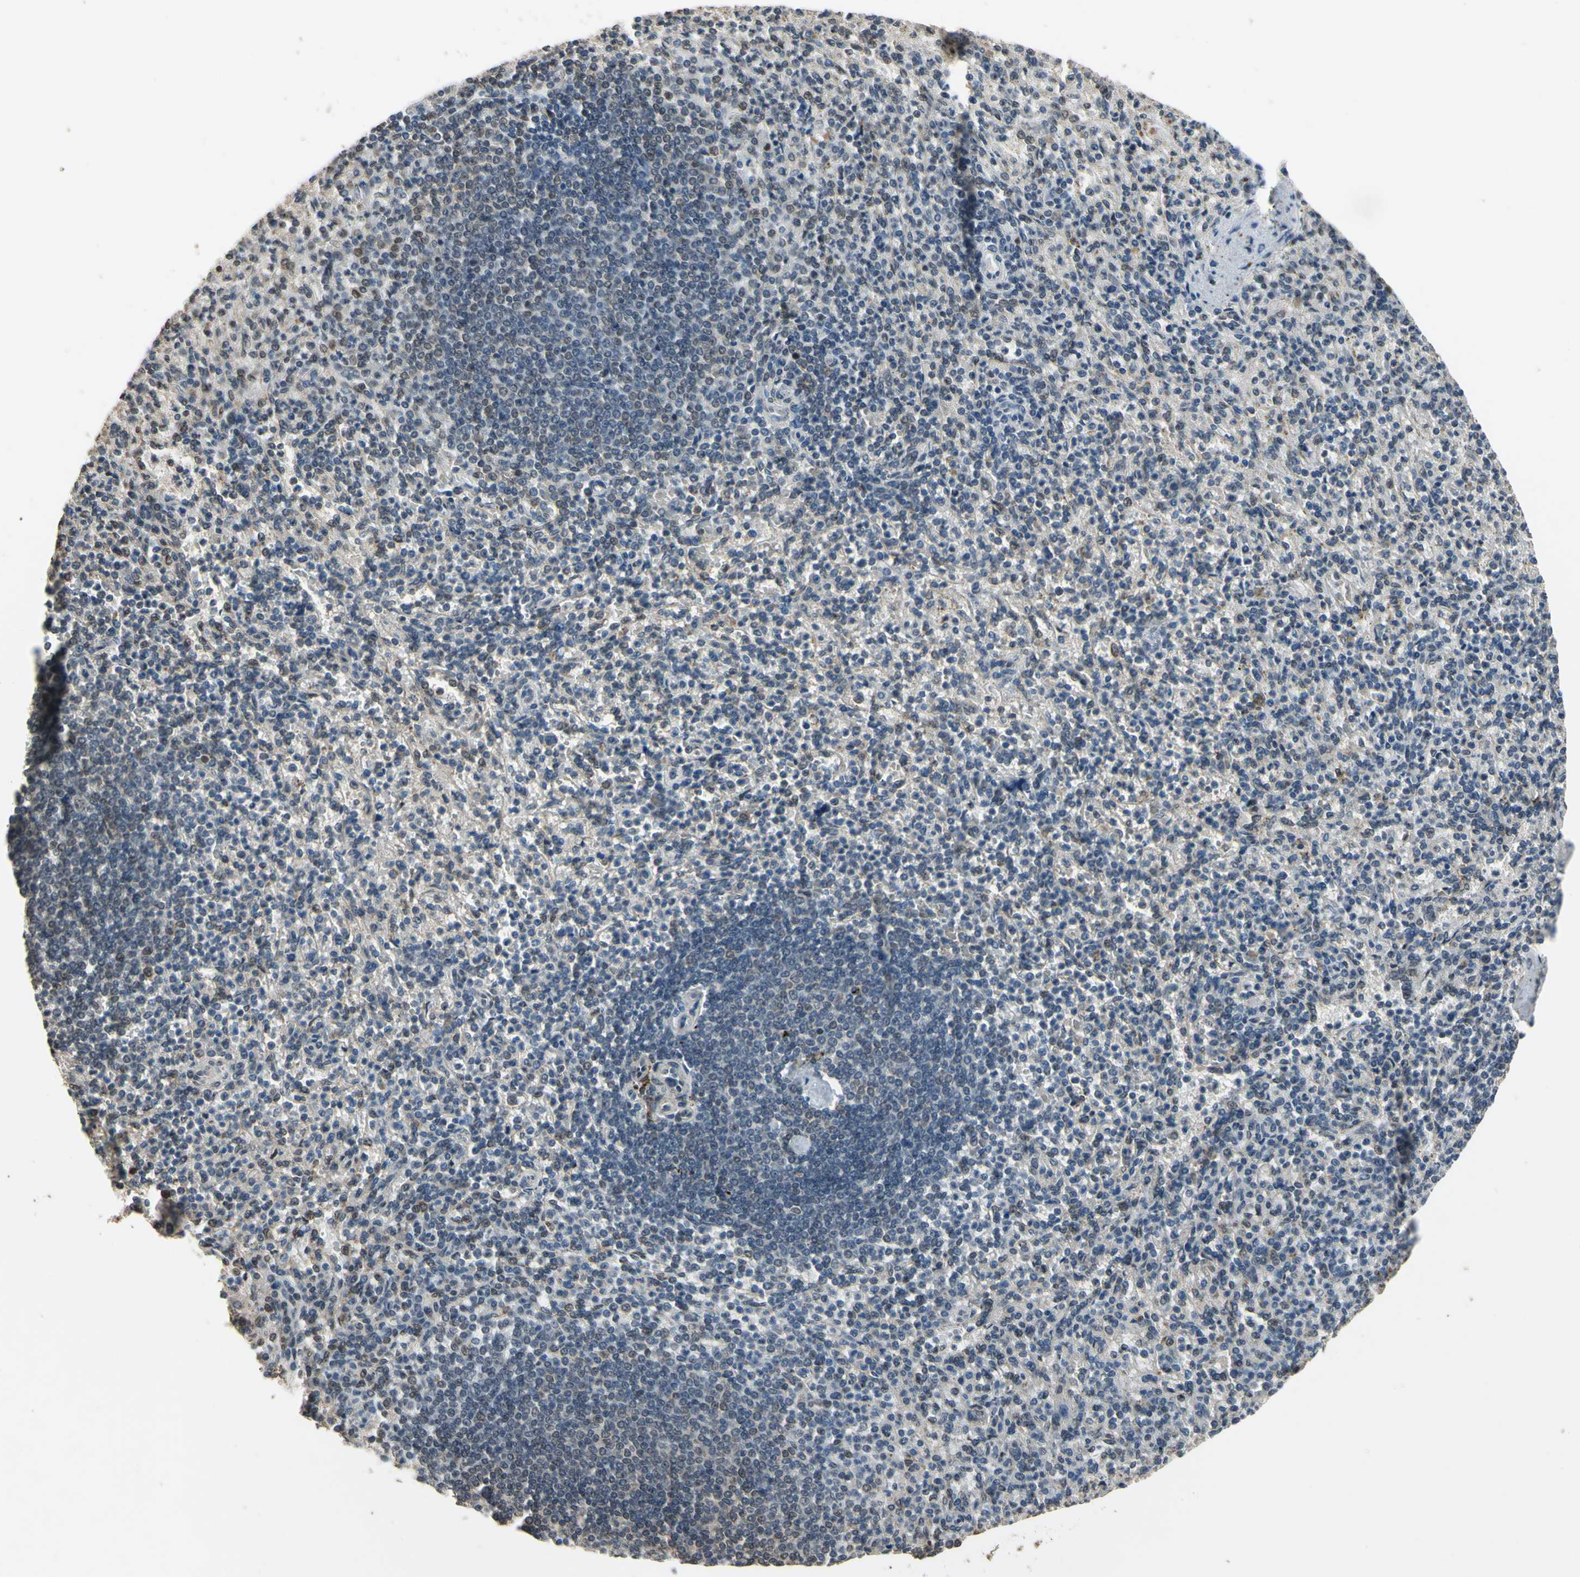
{"staining": {"intensity": "weak", "quantity": "<25%", "location": "nuclear"}, "tissue": "spleen", "cell_type": "Cells in red pulp", "image_type": "normal", "snomed": [{"axis": "morphology", "description": "Normal tissue, NOS"}, {"axis": "topography", "description": "Spleen"}], "caption": "DAB (3,3'-diaminobenzidine) immunohistochemical staining of normal spleen reveals no significant expression in cells in red pulp. (Brightfield microscopy of DAB (3,3'-diaminobenzidine) immunohistochemistry (IHC) at high magnification).", "gene": "ZNF174", "patient": {"sex": "female", "age": 74}}